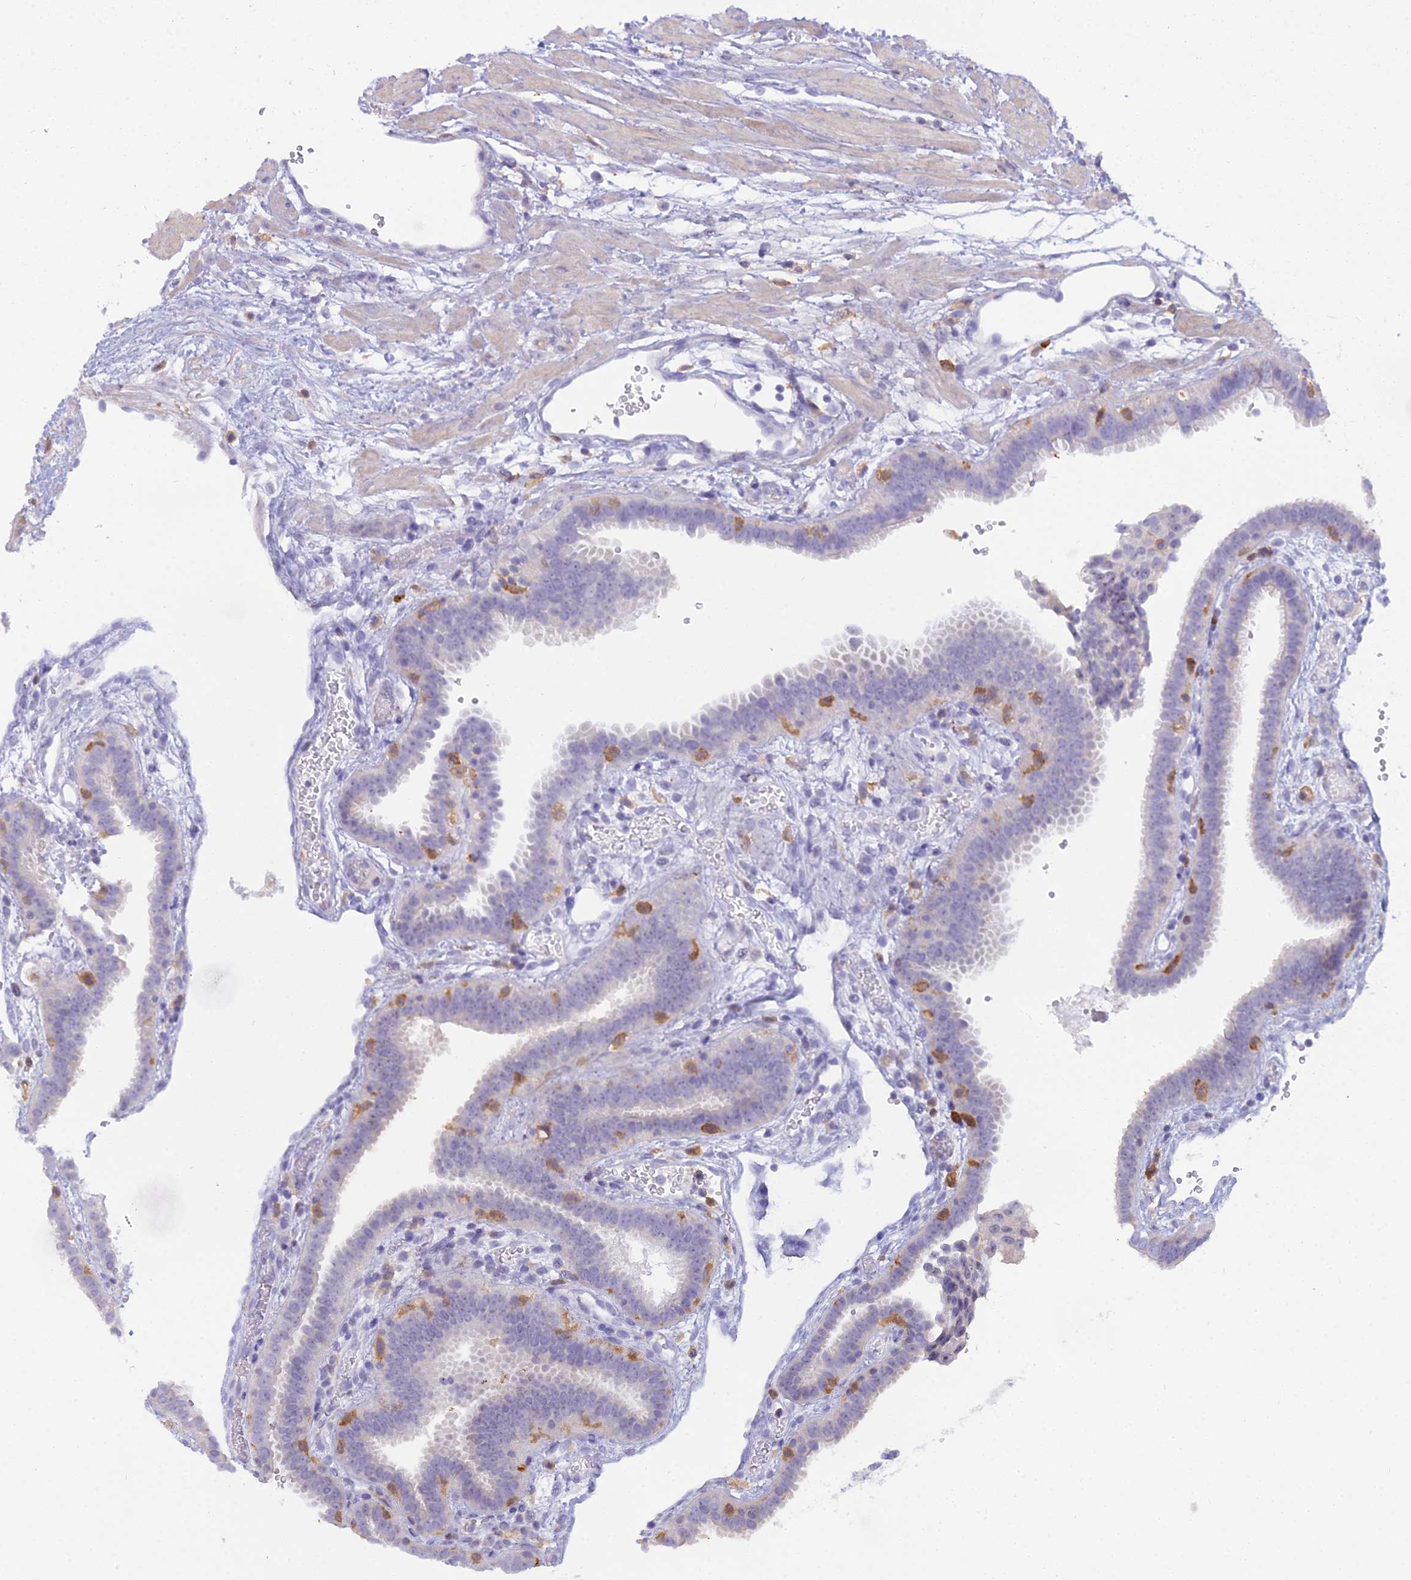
{"staining": {"intensity": "negative", "quantity": "none", "location": "none"}, "tissue": "fallopian tube", "cell_type": "Glandular cells", "image_type": "normal", "snomed": [{"axis": "morphology", "description": "Normal tissue, NOS"}, {"axis": "topography", "description": "Fallopian tube"}], "caption": "Immunohistochemistry histopathology image of unremarkable fallopian tube stained for a protein (brown), which exhibits no expression in glandular cells. (DAB (3,3'-diaminobenzidine) immunohistochemistry with hematoxylin counter stain).", "gene": "BLNK", "patient": {"sex": "female", "age": 37}}